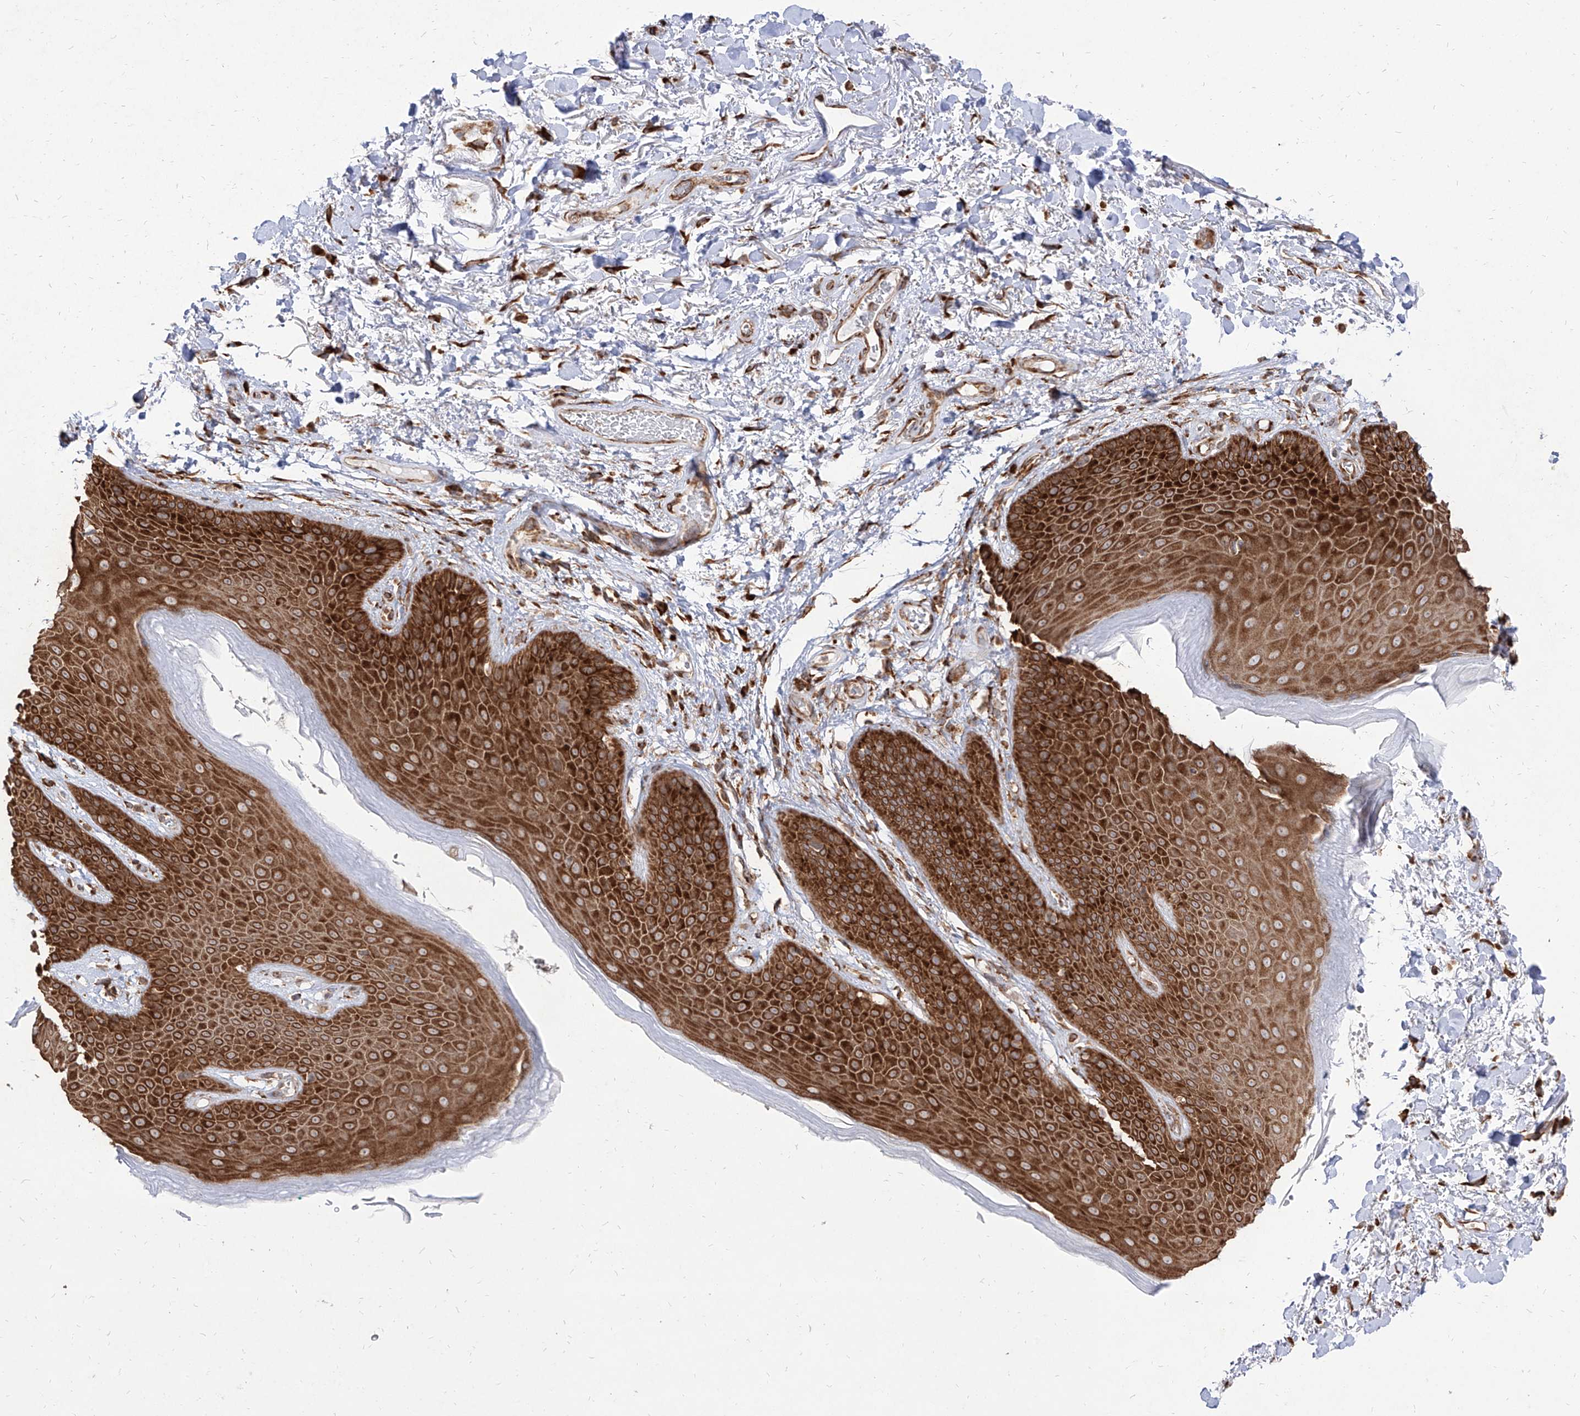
{"staining": {"intensity": "strong", "quantity": ">75%", "location": "cytoplasmic/membranous"}, "tissue": "skin", "cell_type": "Epidermal cells", "image_type": "normal", "snomed": [{"axis": "morphology", "description": "Normal tissue, NOS"}, {"axis": "topography", "description": "Anal"}], "caption": "IHC histopathology image of normal skin: skin stained using IHC reveals high levels of strong protein expression localized specifically in the cytoplasmic/membranous of epidermal cells, appearing as a cytoplasmic/membranous brown color.", "gene": "RPS25", "patient": {"sex": "male", "age": 74}}